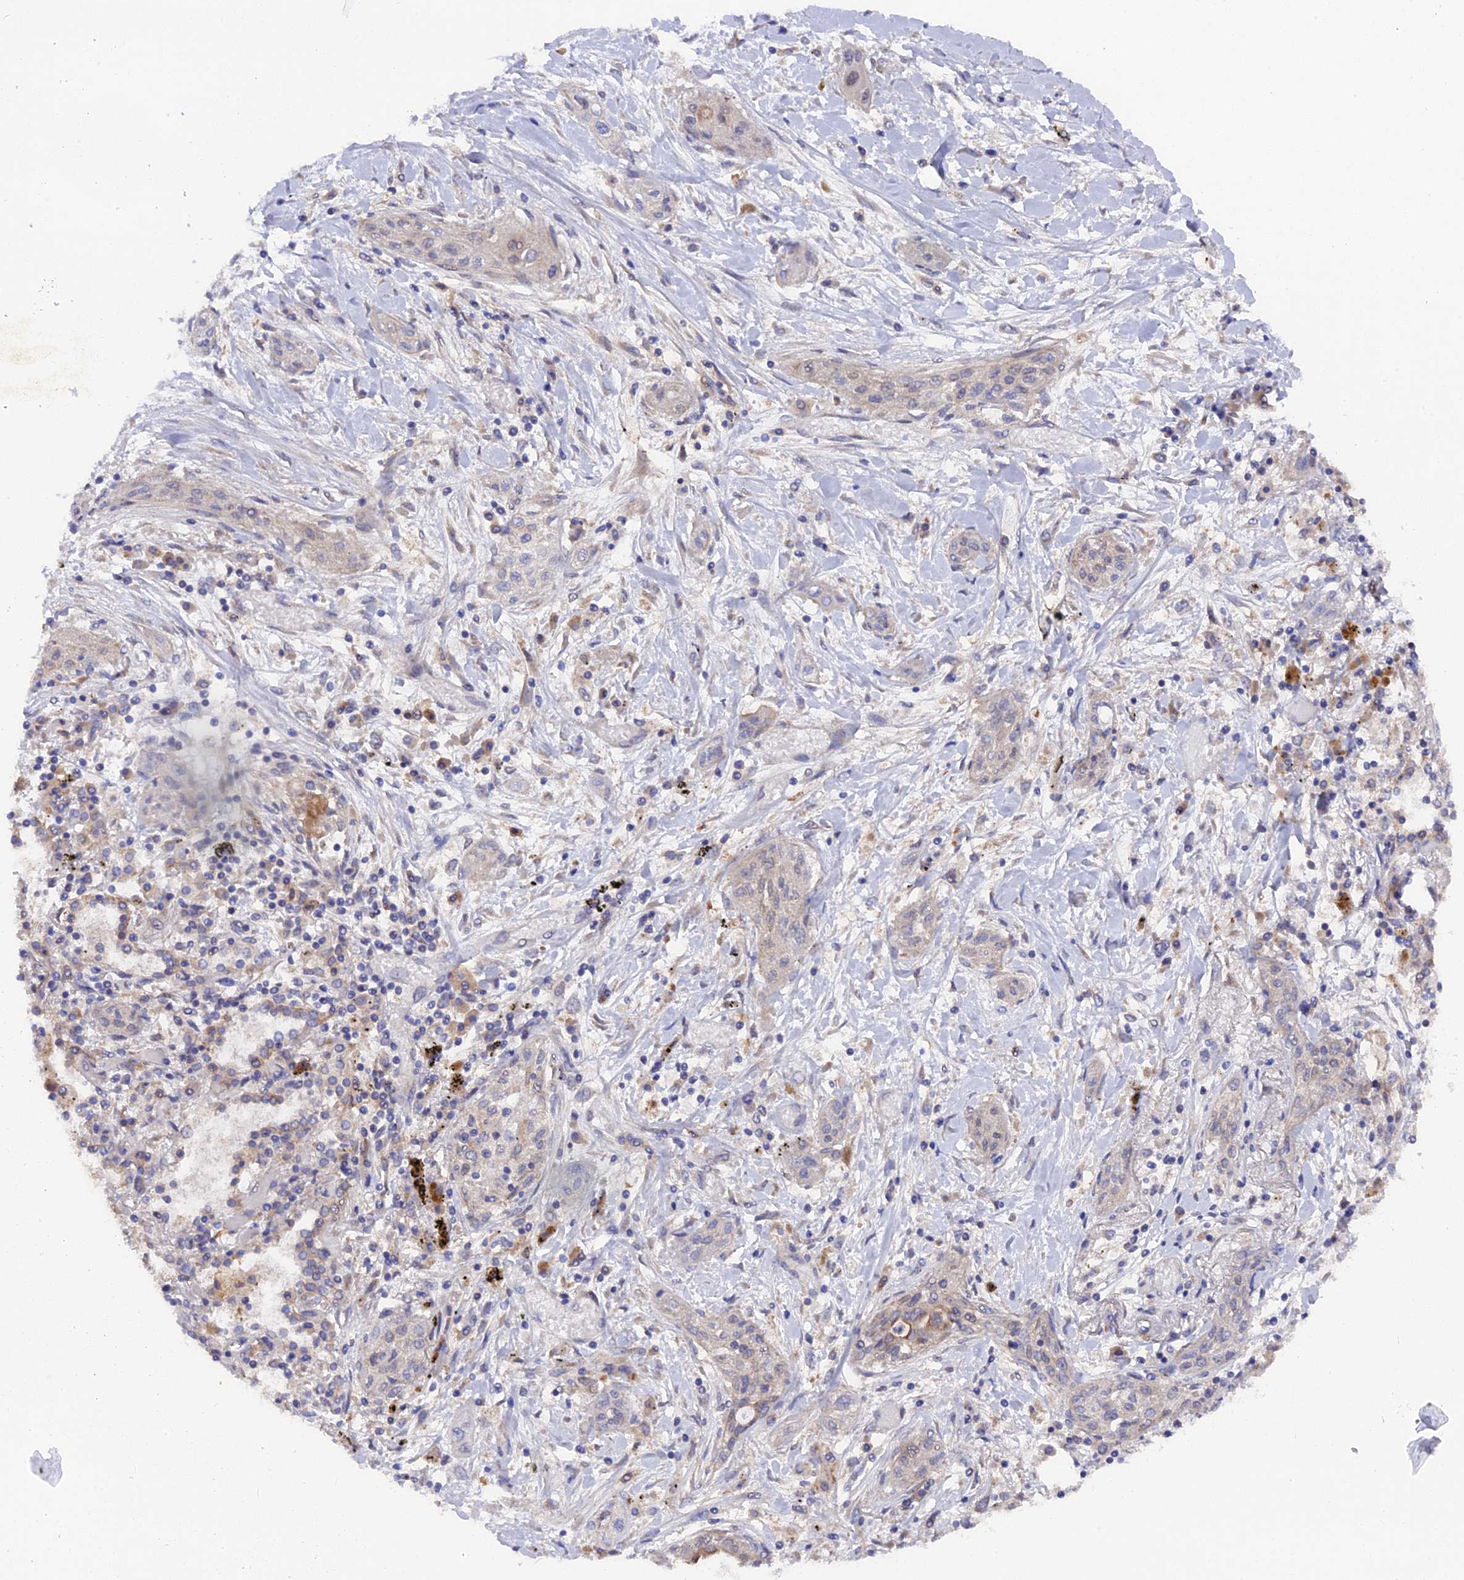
{"staining": {"intensity": "negative", "quantity": "none", "location": "none"}, "tissue": "lung cancer", "cell_type": "Tumor cells", "image_type": "cancer", "snomed": [{"axis": "morphology", "description": "Squamous cell carcinoma, NOS"}, {"axis": "topography", "description": "Lung"}], "caption": "Lung cancer was stained to show a protein in brown. There is no significant expression in tumor cells. (DAB (3,3'-diaminobenzidine) immunohistochemistry with hematoxylin counter stain).", "gene": "ZCCHC2", "patient": {"sex": "female", "age": 47}}